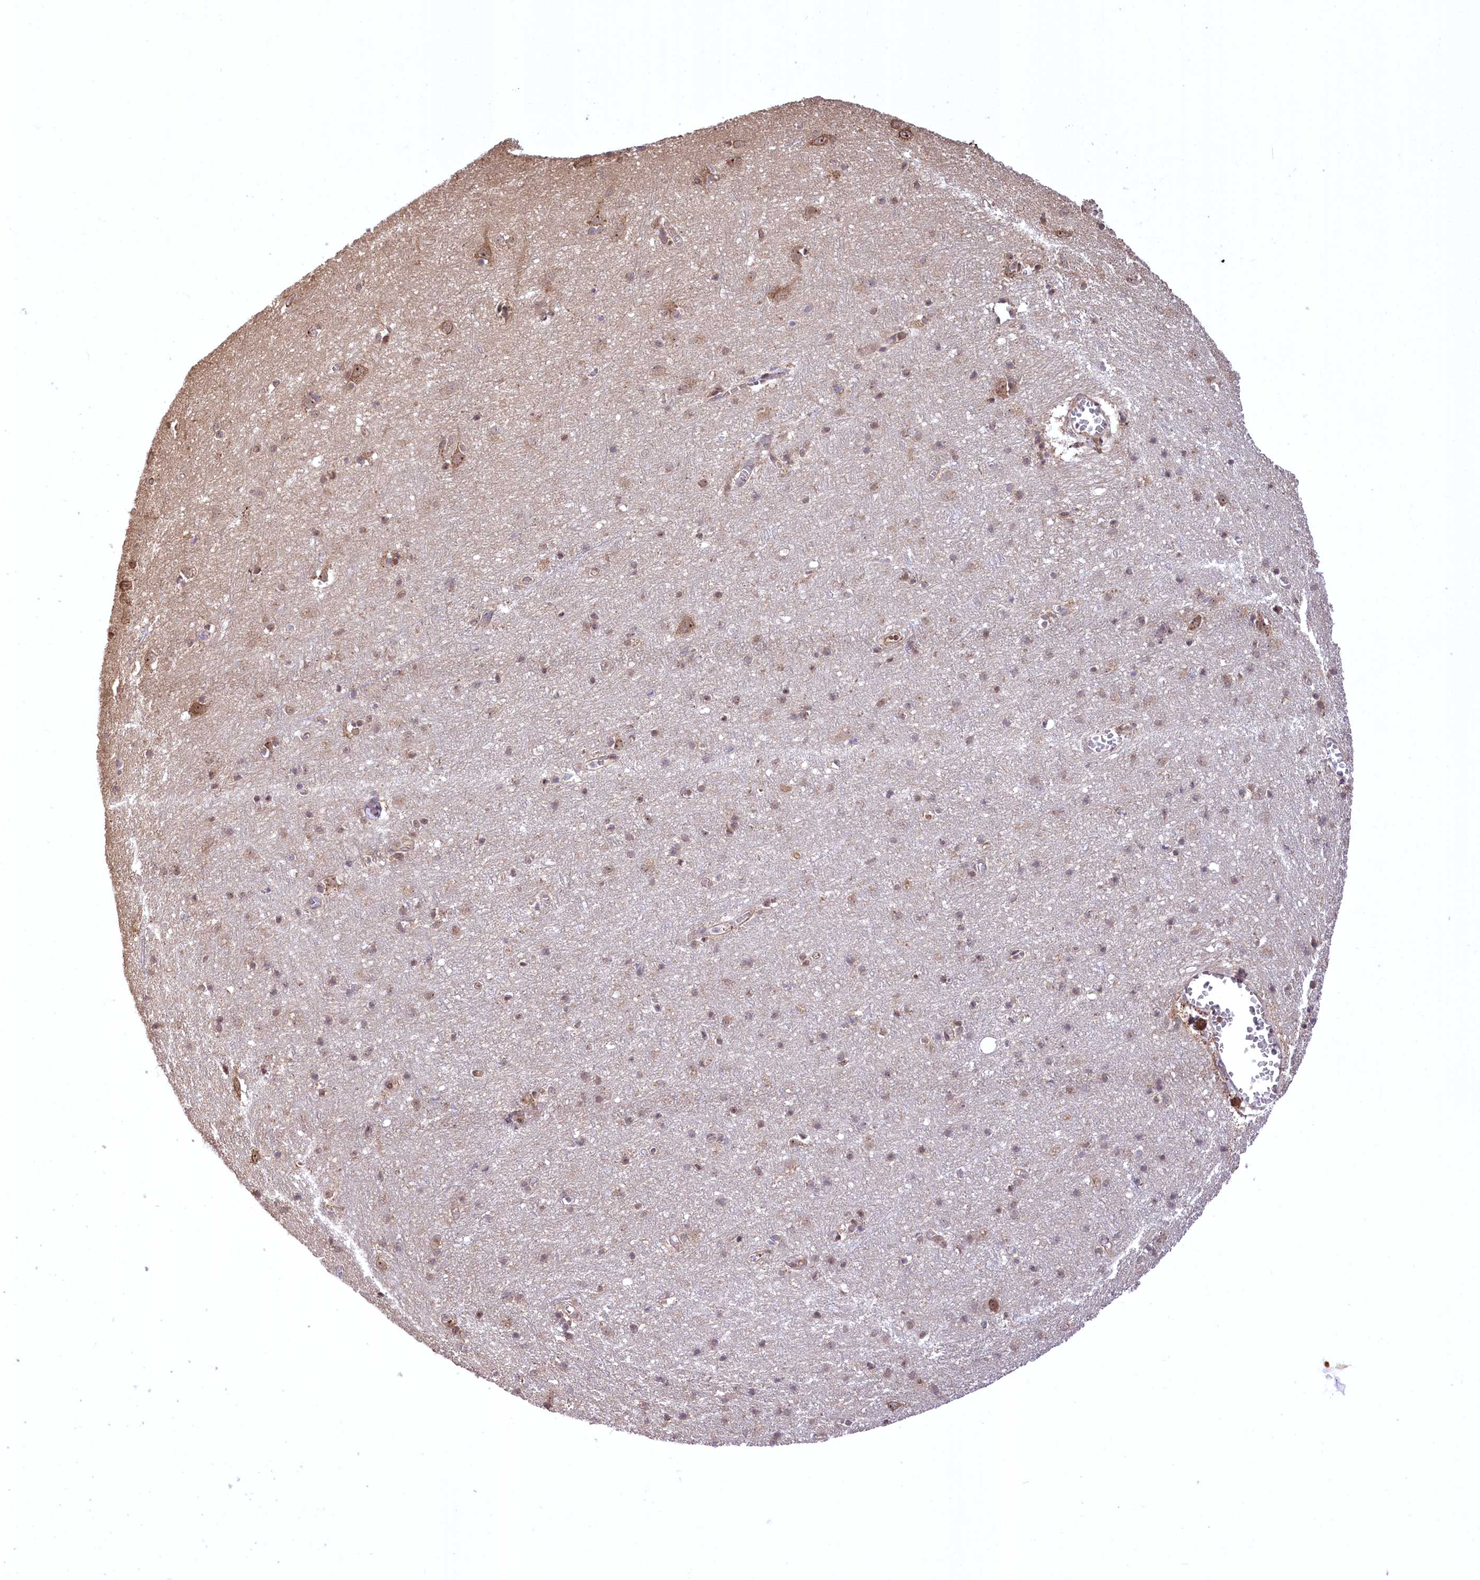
{"staining": {"intensity": "weak", "quantity": ">75%", "location": "cytoplasmic/membranous"}, "tissue": "cerebral cortex", "cell_type": "Endothelial cells", "image_type": "normal", "snomed": [{"axis": "morphology", "description": "Normal tissue, NOS"}, {"axis": "topography", "description": "Cerebral cortex"}], "caption": "Immunohistochemistry staining of unremarkable cerebral cortex, which shows low levels of weak cytoplasmic/membranous staining in approximately >75% of endothelial cells indicating weak cytoplasmic/membranous protein positivity. The staining was performed using DAB (3,3'-diaminobenzidine) (brown) for protein detection and nuclei were counterstained in hematoxylin (blue).", "gene": "SERGEF", "patient": {"sex": "female", "age": 64}}